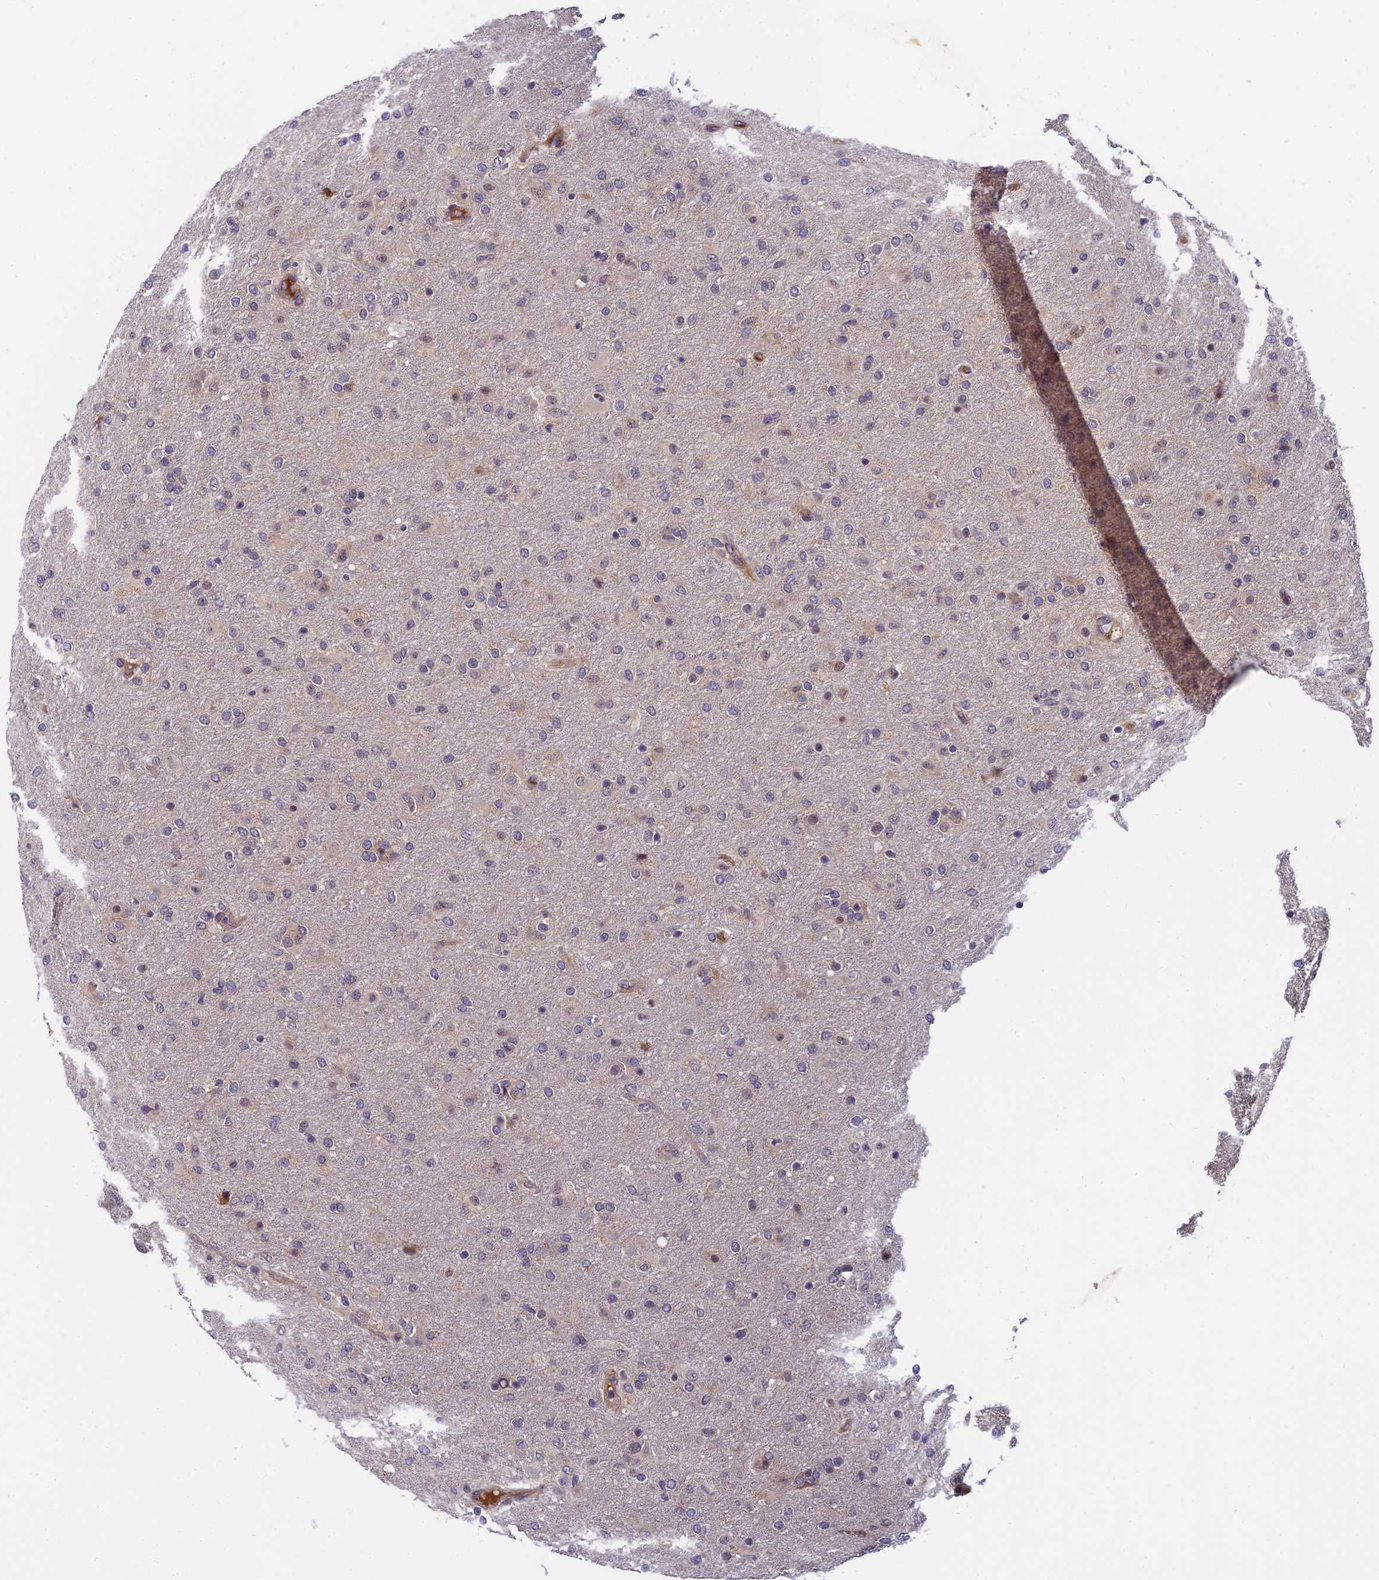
{"staining": {"intensity": "negative", "quantity": "none", "location": "none"}, "tissue": "glioma", "cell_type": "Tumor cells", "image_type": "cancer", "snomed": [{"axis": "morphology", "description": "Glioma, malignant, Low grade"}, {"axis": "topography", "description": "Brain"}], "caption": "Tumor cells are negative for protein expression in human glioma.", "gene": "PIKFYVE", "patient": {"sex": "male", "age": 65}}